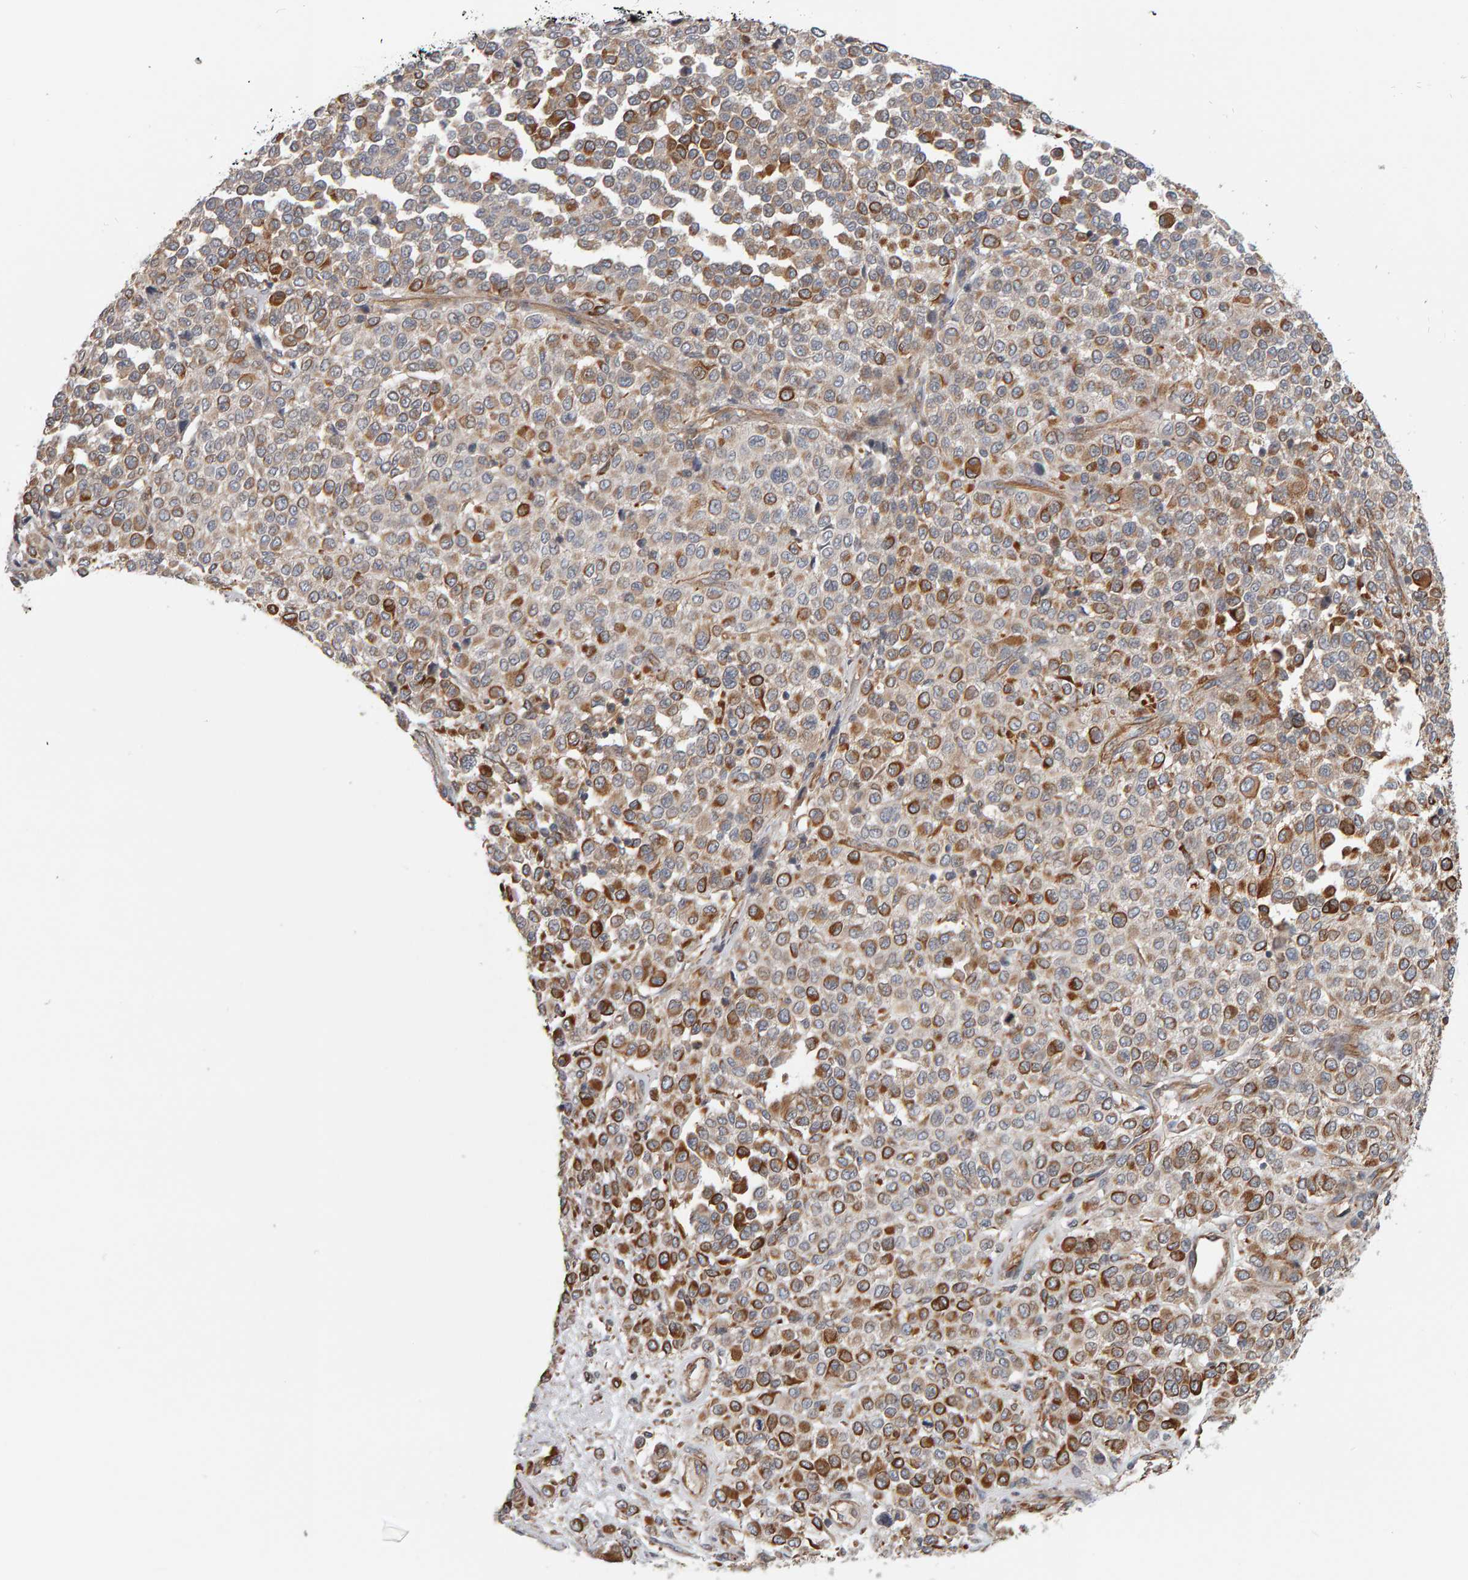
{"staining": {"intensity": "moderate", "quantity": "25%-75%", "location": "cytoplasmic/membranous"}, "tissue": "melanoma", "cell_type": "Tumor cells", "image_type": "cancer", "snomed": [{"axis": "morphology", "description": "Malignant melanoma, Metastatic site"}, {"axis": "topography", "description": "Pancreas"}], "caption": "Malignant melanoma (metastatic site) stained with DAB (3,3'-diaminobenzidine) IHC exhibits medium levels of moderate cytoplasmic/membranous staining in about 25%-75% of tumor cells. The staining was performed using DAB to visualize the protein expression in brown, while the nuclei were stained in blue with hematoxylin (Magnification: 20x).", "gene": "C9orf72", "patient": {"sex": "female", "age": 30}}